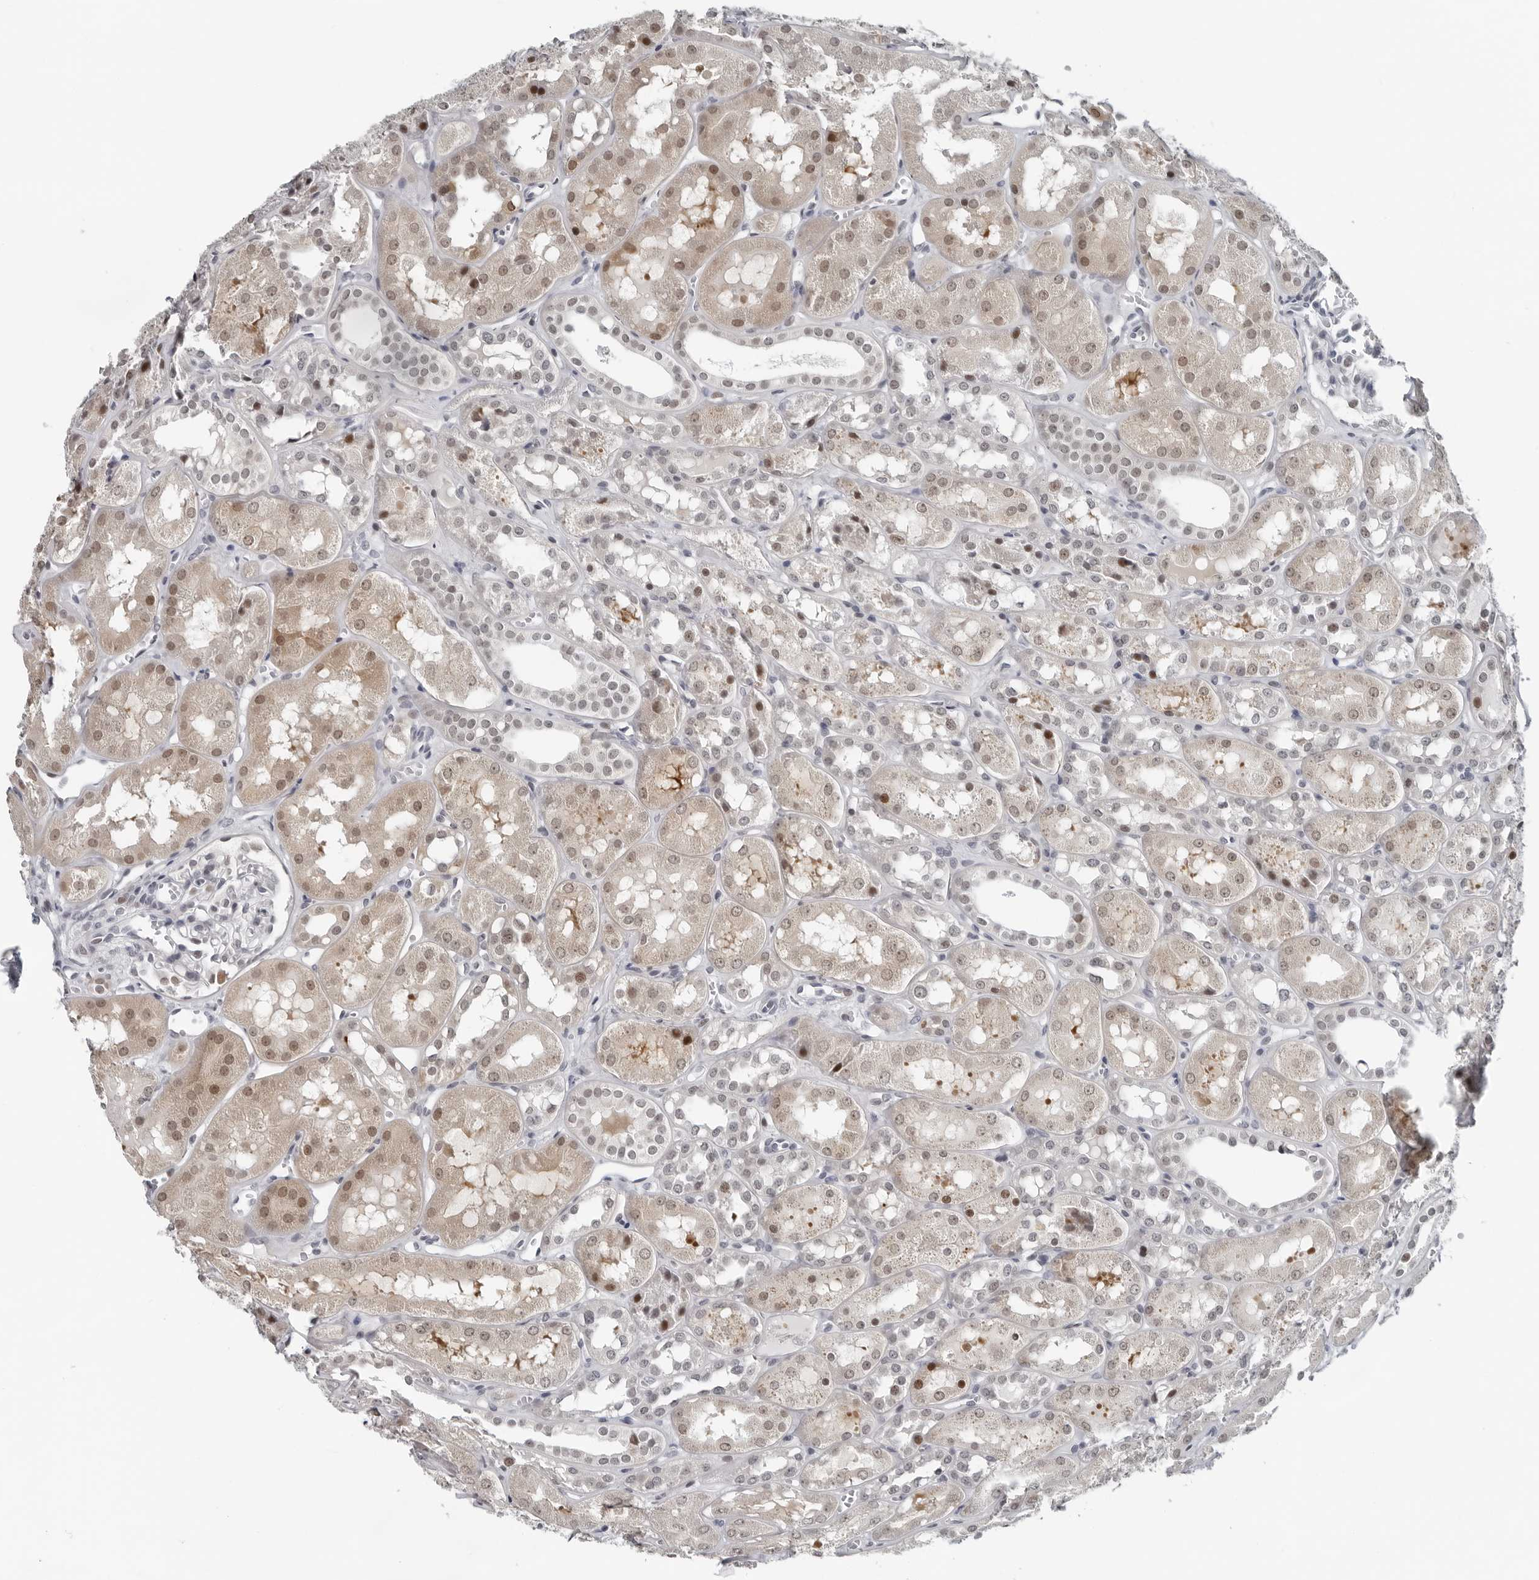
{"staining": {"intensity": "negative", "quantity": "none", "location": "none"}, "tissue": "kidney", "cell_type": "Cells in glomeruli", "image_type": "normal", "snomed": [{"axis": "morphology", "description": "Normal tissue, NOS"}, {"axis": "topography", "description": "Kidney"}], "caption": "Immunohistochemistry (IHC) micrograph of benign kidney: kidney stained with DAB (3,3'-diaminobenzidine) reveals no significant protein staining in cells in glomeruli.", "gene": "PPP1R42", "patient": {"sex": "male", "age": 16}}